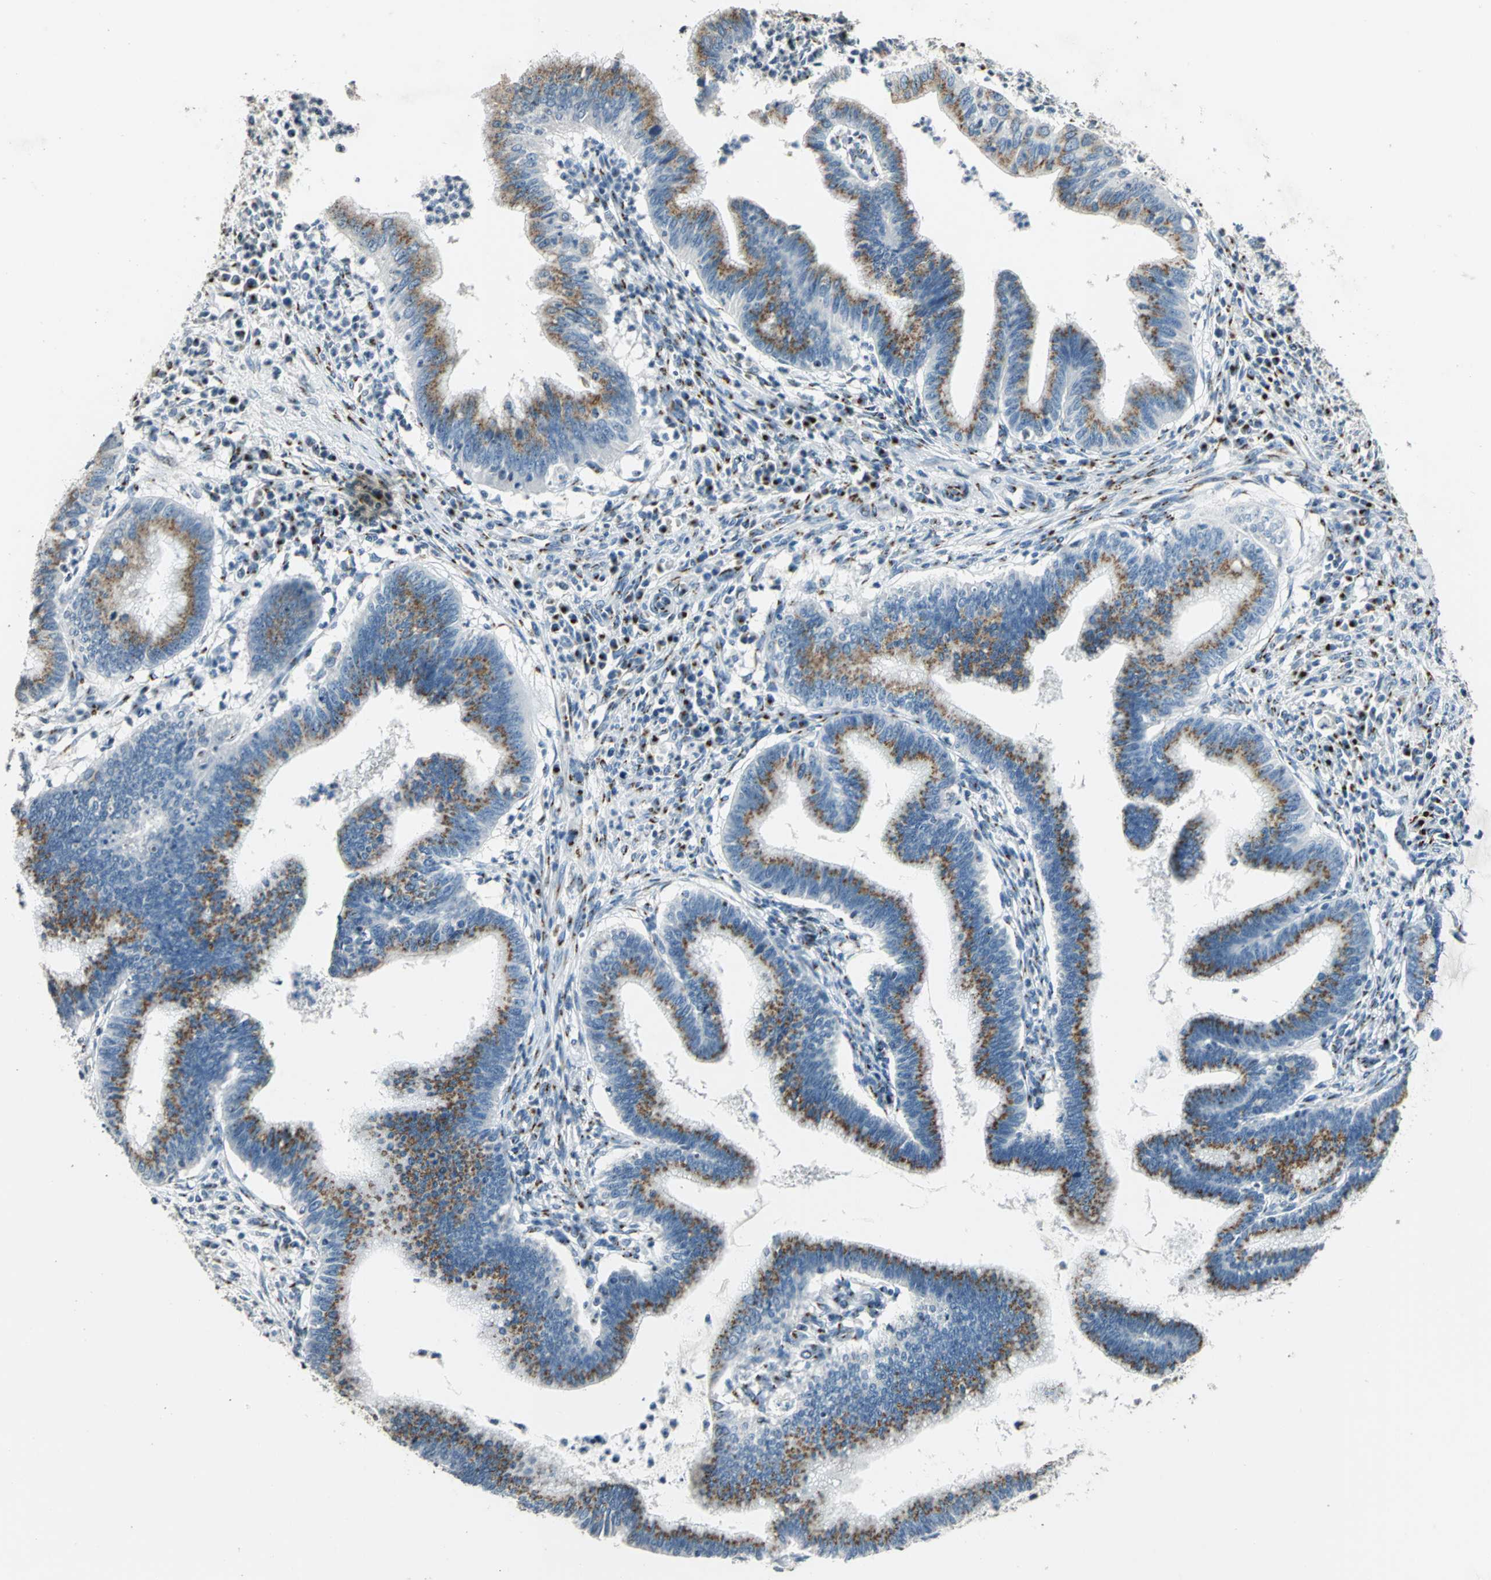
{"staining": {"intensity": "moderate", "quantity": ">75%", "location": "cytoplasmic/membranous"}, "tissue": "cervical cancer", "cell_type": "Tumor cells", "image_type": "cancer", "snomed": [{"axis": "morphology", "description": "Adenocarcinoma, NOS"}, {"axis": "topography", "description": "Cervix"}], "caption": "Brown immunohistochemical staining in human cervical adenocarcinoma shows moderate cytoplasmic/membranous staining in approximately >75% of tumor cells.", "gene": "TMEM115", "patient": {"sex": "female", "age": 36}}